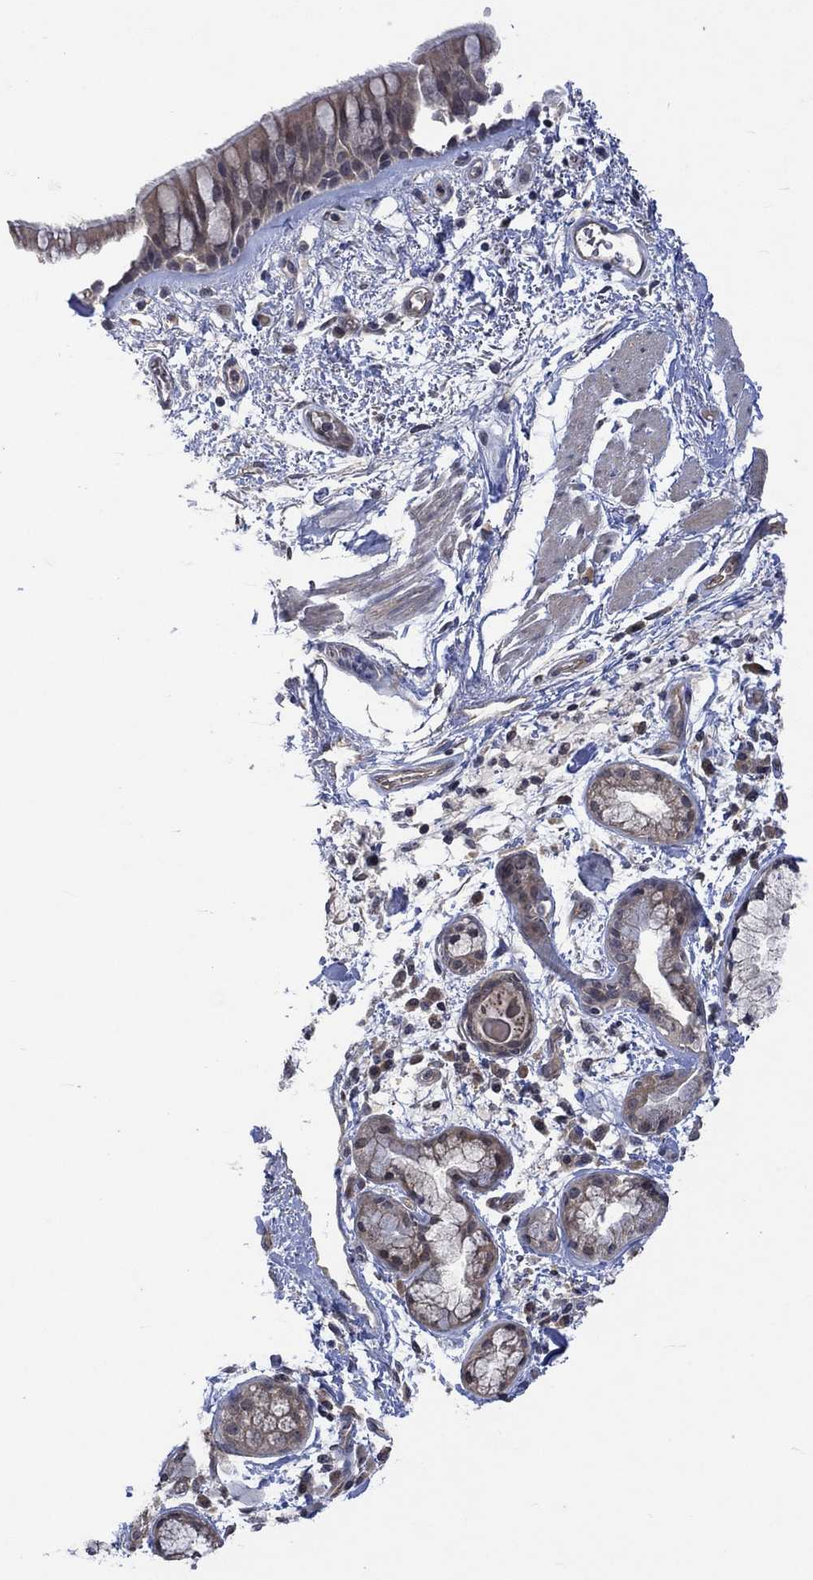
{"staining": {"intensity": "moderate", "quantity": "25%-75%", "location": "cytoplasmic/membranous"}, "tissue": "bronchus", "cell_type": "Respiratory epithelial cells", "image_type": "normal", "snomed": [{"axis": "morphology", "description": "Normal tissue, NOS"}, {"axis": "topography", "description": "Bronchus"}, {"axis": "topography", "description": "Lung"}], "caption": "A high-resolution histopathology image shows immunohistochemistry (IHC) staining of normal bronchus, which shows moderate cytoplasmic/membranous expression in about 25%-75% of respiratory epithelial cells.", "gene": "GRIN2D", "patient": {"sex": "female", "age": 57}}